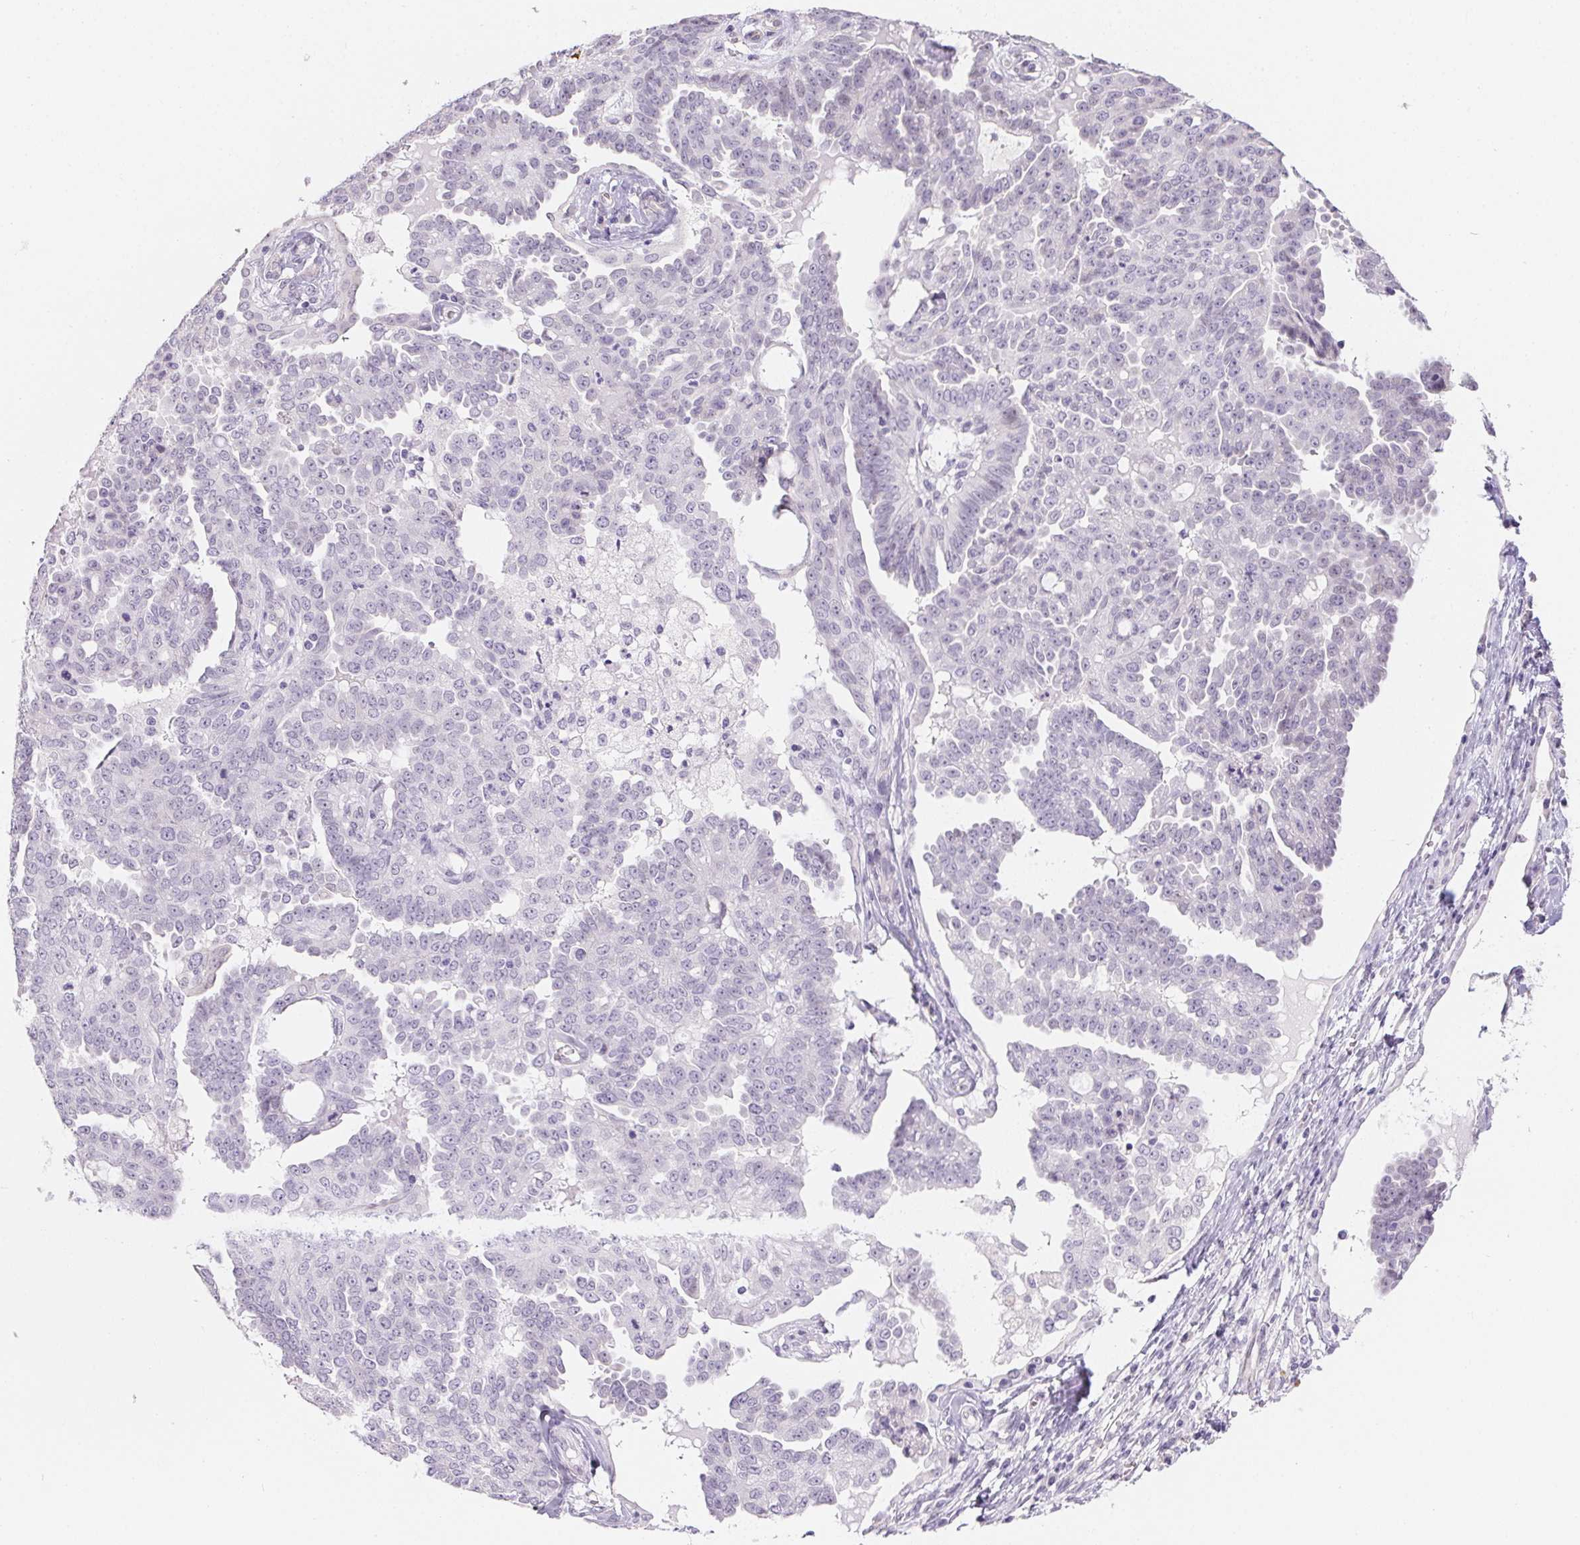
{"staining": {"intensity": "negative", "quantity": "none", "location": "none"}, "tissue": "ovarian cancer", "cell_type": "Tumor cells", "image_type": "cancer", "snomed": [{"axis": "morphology", "description": "Cystadenocarcinoma, serous, NOS"}, {"axis": "topography", "description": "Ovary"}], "caption": "Immunohistochemistry (IHC) of human ovarian cancer (serous cystadenocarcinoma) reveals no expression in tumor cells.", "gene": "MORC1", "patient": {"sex": "female", "age": 71}}